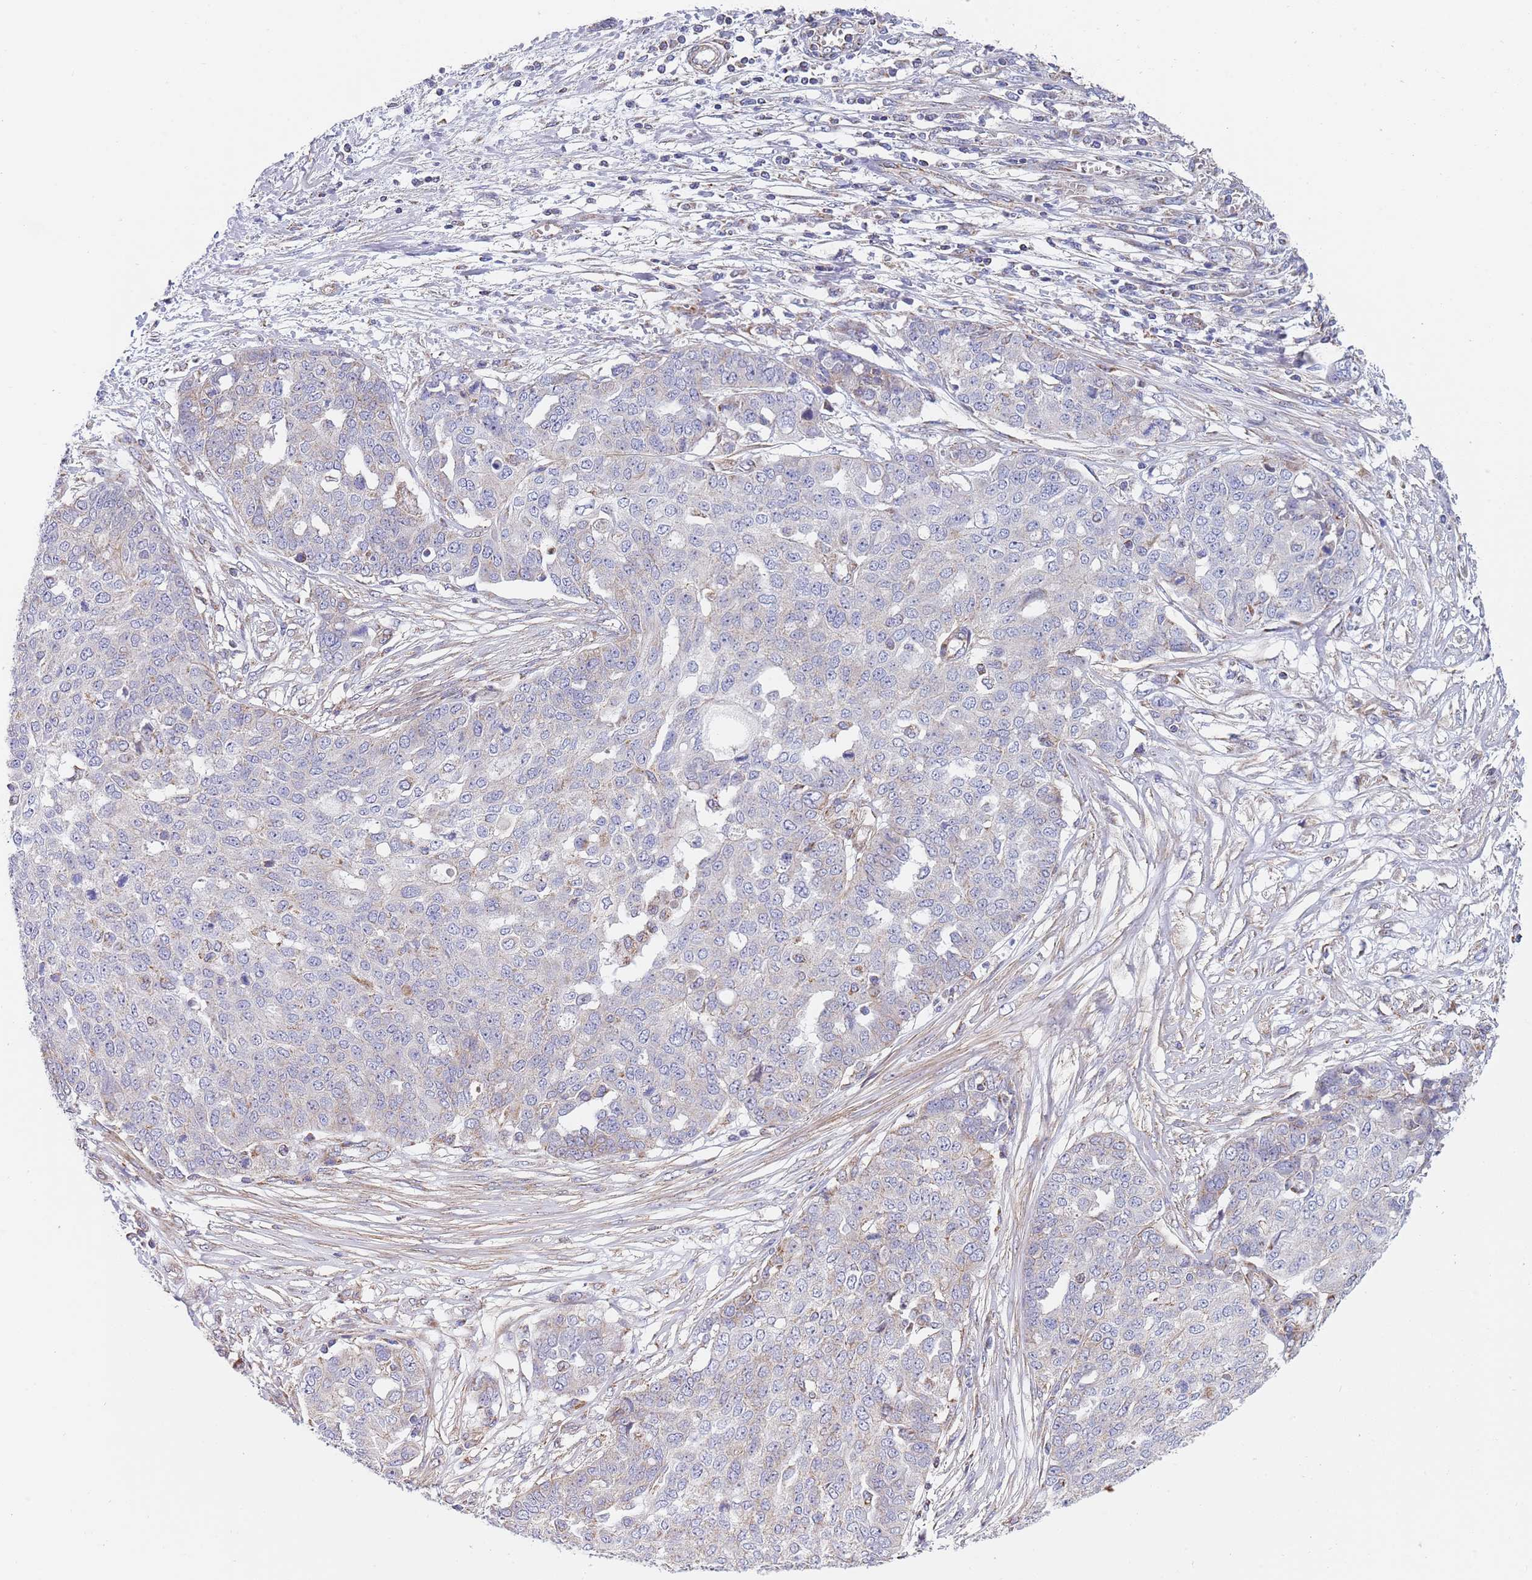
{"staining": {"intensity": "negative", "quantity": "none", "location": "none"}, "tissue": "ovarian cancer", "cell_type": "Tumor cells", "image_type": "cancer", "snomed": [{"axis": "morphology", "description": "Cystadenocarcinoma, serous, NOS"}, {"axis": "topography", "description": "Soft tissue"}, {"axis": "topography", "description": "Ovary"}], "caption": "High power microscopy micrograph of an IHC image of ovarian cancer (serous cystadenocarcinoma), revealing no significant expression in tumor cells.", "gene": "PWWP3A", "patient": {"sex": "female", "age": 57}}